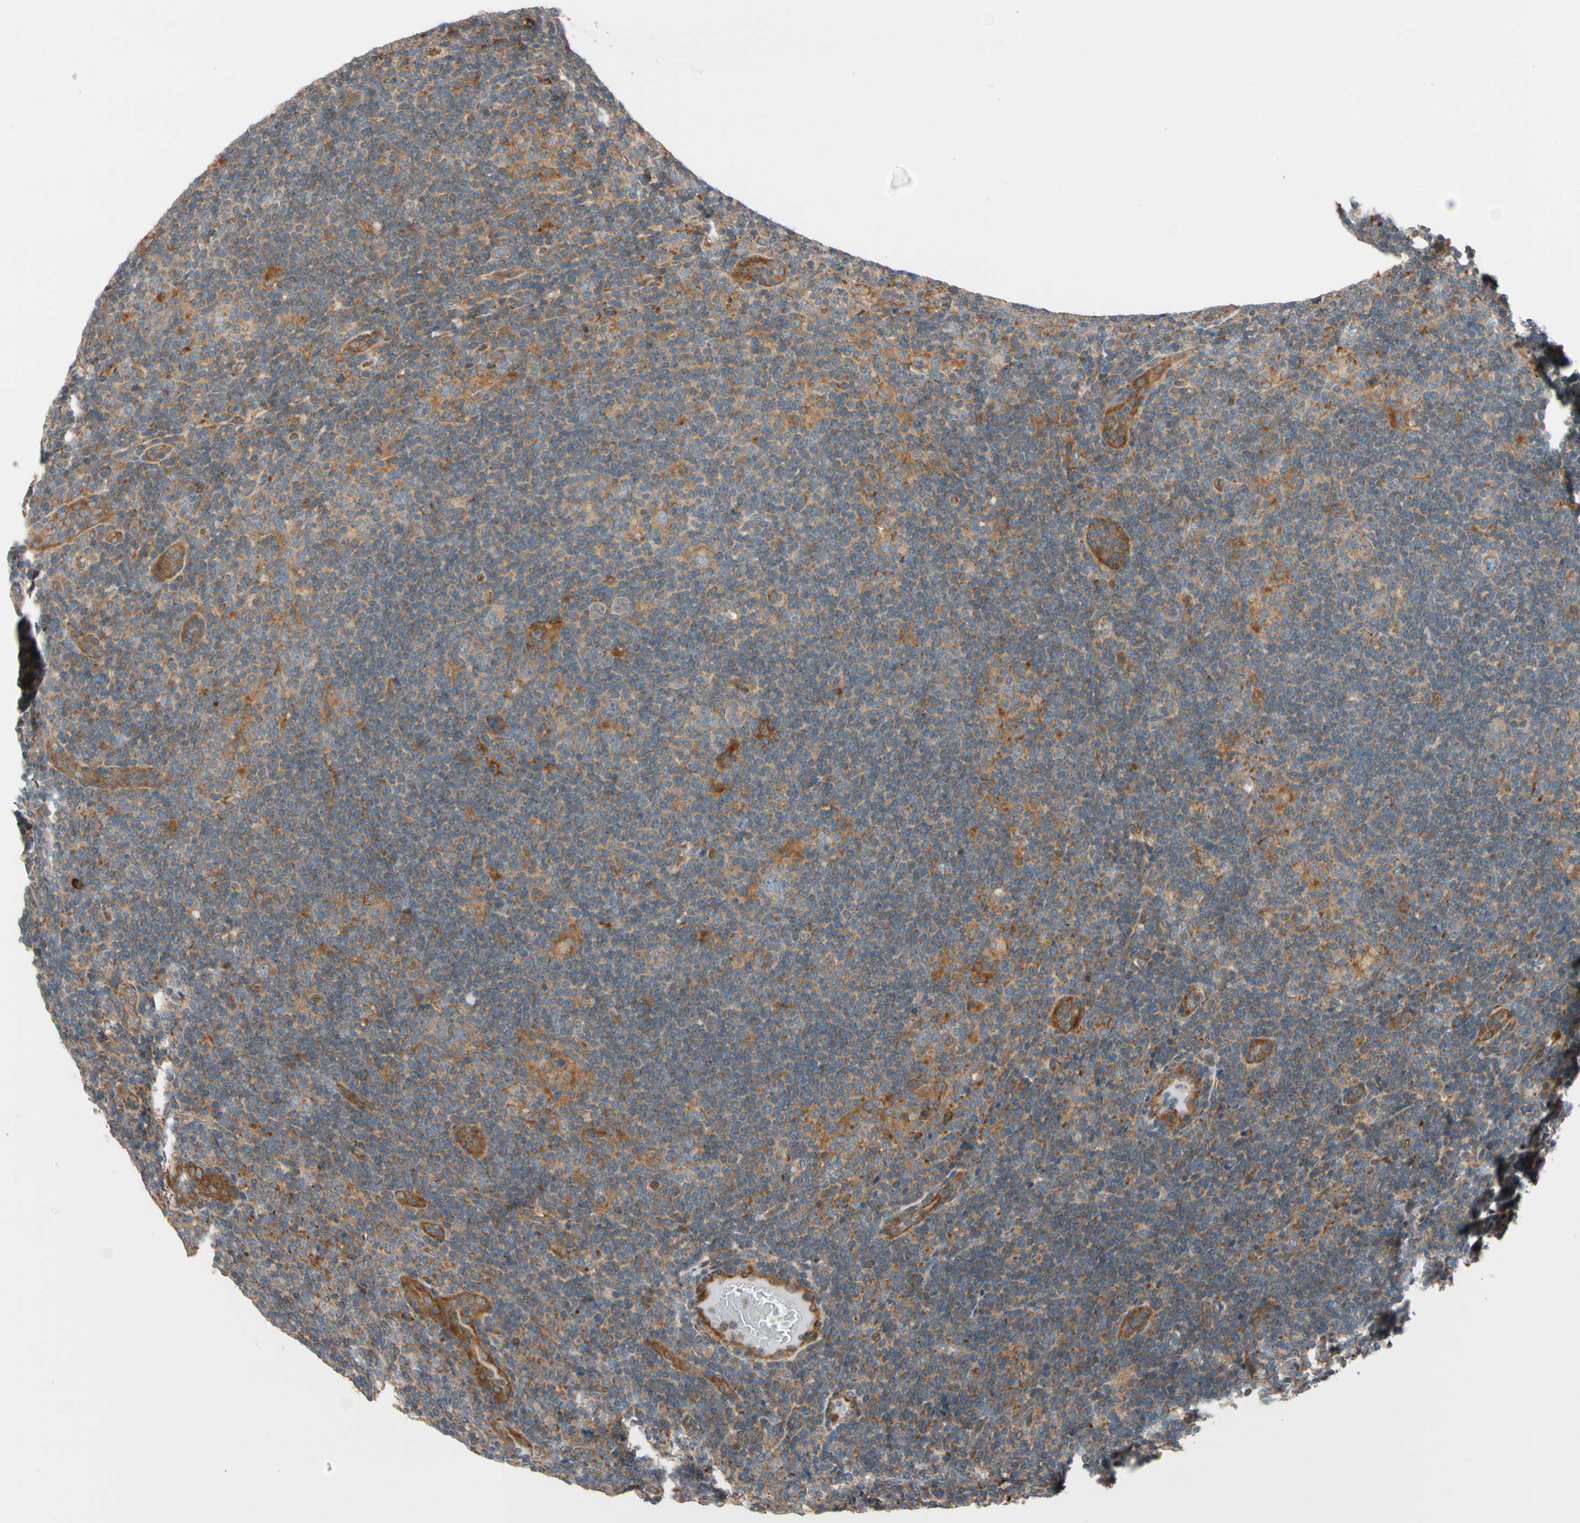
{"staining": {"intensity": "moderate", "quantity": ">75%", "location": "cytoplasmic/membranous"}, "tissue": "lymphoma", "cell_type": "Tumor cells", "image_type": "cancer", "snomed": [{"axis": "morphology", "description": "Hodgkin's disease, NOS"}, {"axis": "topography", "description": "Lymph node"}], "caption": "Immunohistochemical staining of Hodgkin's disease shows medium levels of moderate cytoplasmic/membranous staining in approximately >75% of tumor cells.", "gene": "PHYH", "patient": {"sex": "female", "age": 57}}